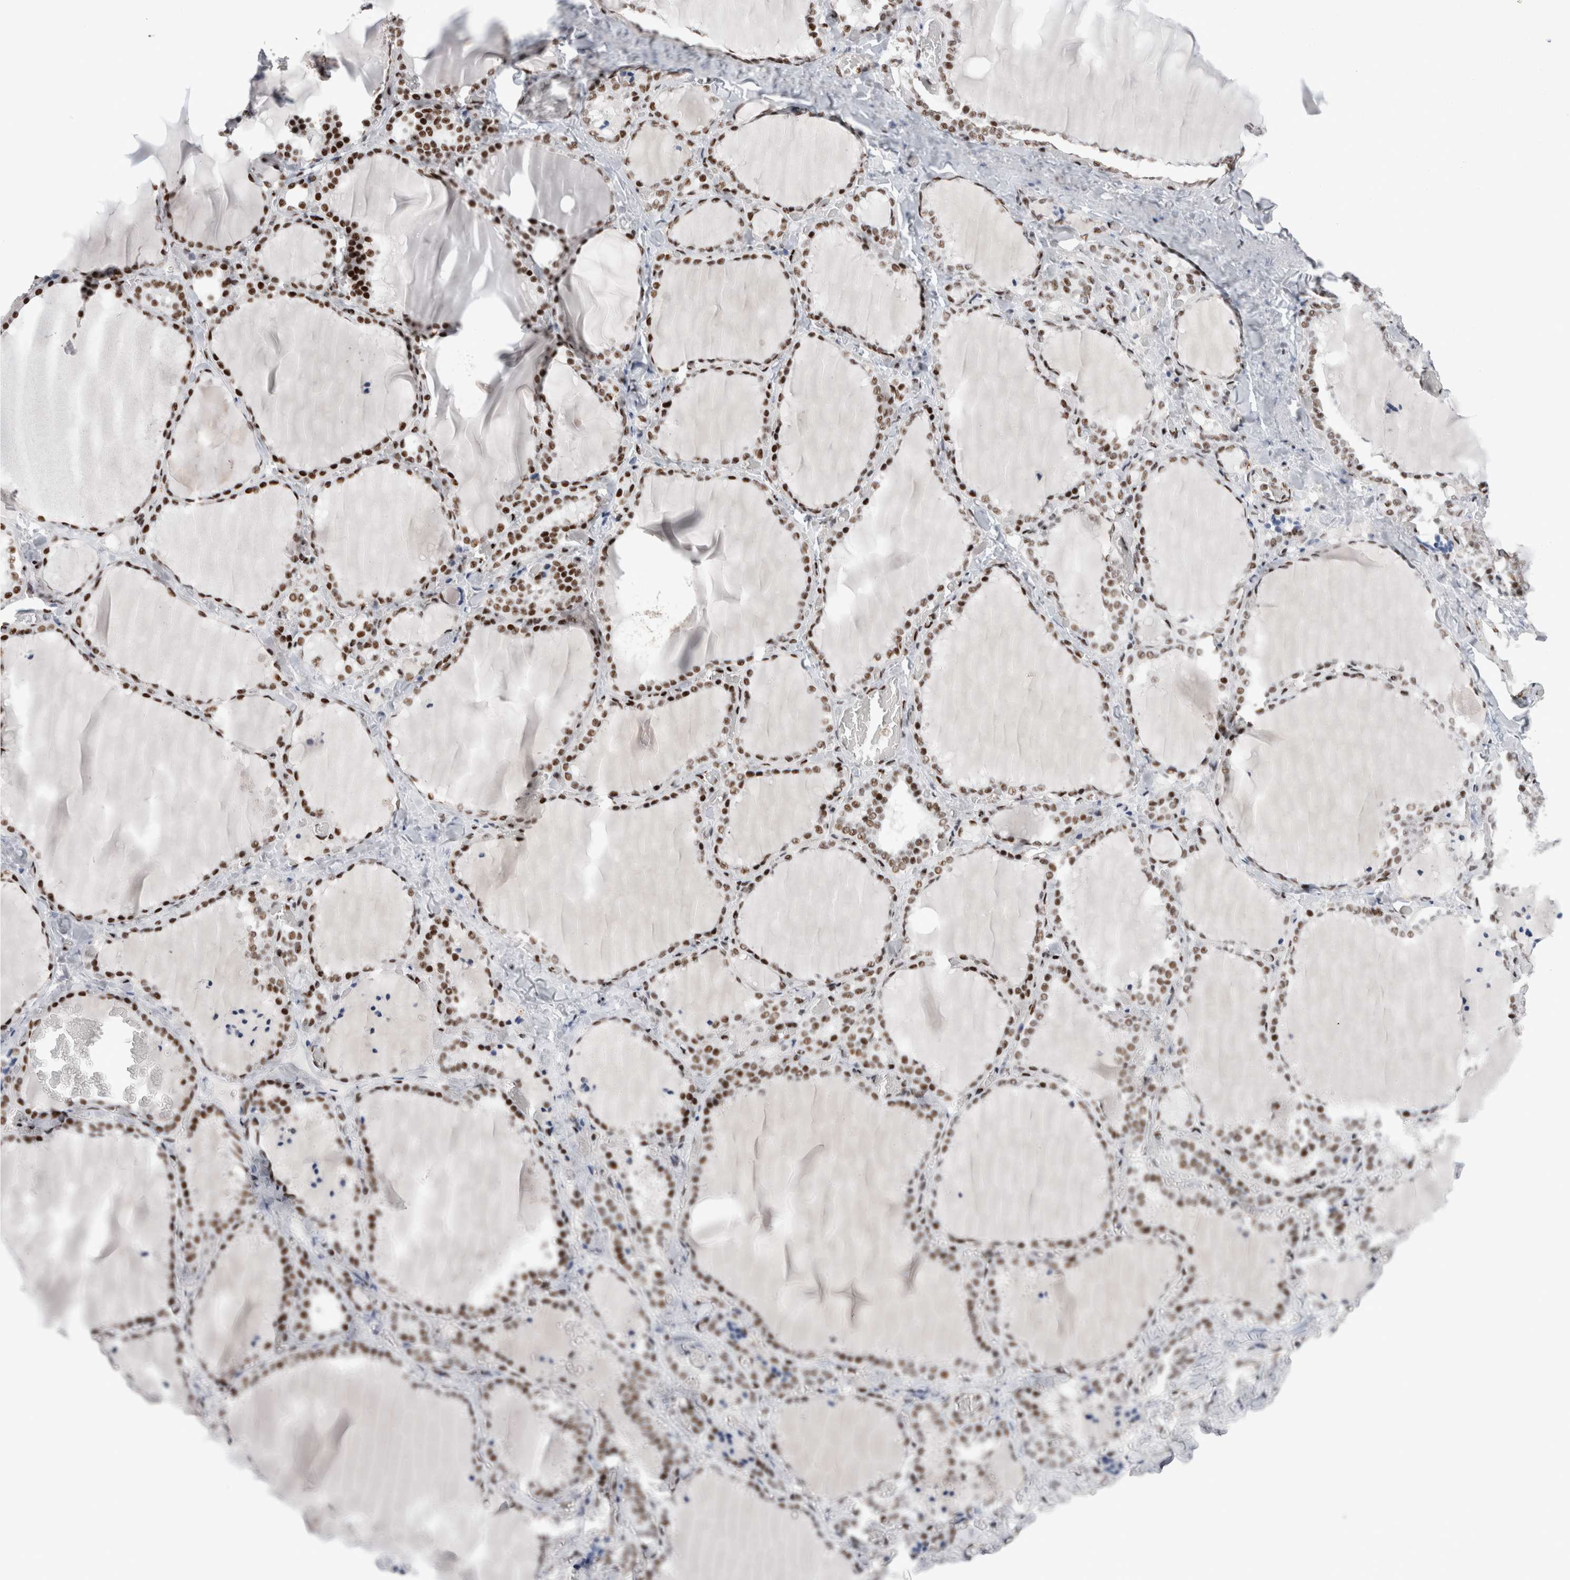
{"staining": {"intensity": "strong", "quantity": ">75%", "location": "nuclear"}, "tissue": "thyroid gland", "cell_type": "Glandular cells", "image_type": "normal", "snomed": [{"axis": "morphology", "description": "Normal tissue, NOS"}, {"axis": "topography", "description": "Thyroid gland"}], "caption": "Immunohistochemistry (IHC) photomicrograph of unremarkable thyroid gland: human thyroid gland stained using immunohistochemistry displays high levels of strong protein expression localized specifically in the nuclear of glandular cells, appearing as a nuclear brown color.", "gene": "RBM6", "patient": {"sex": "female", "age": 22}}